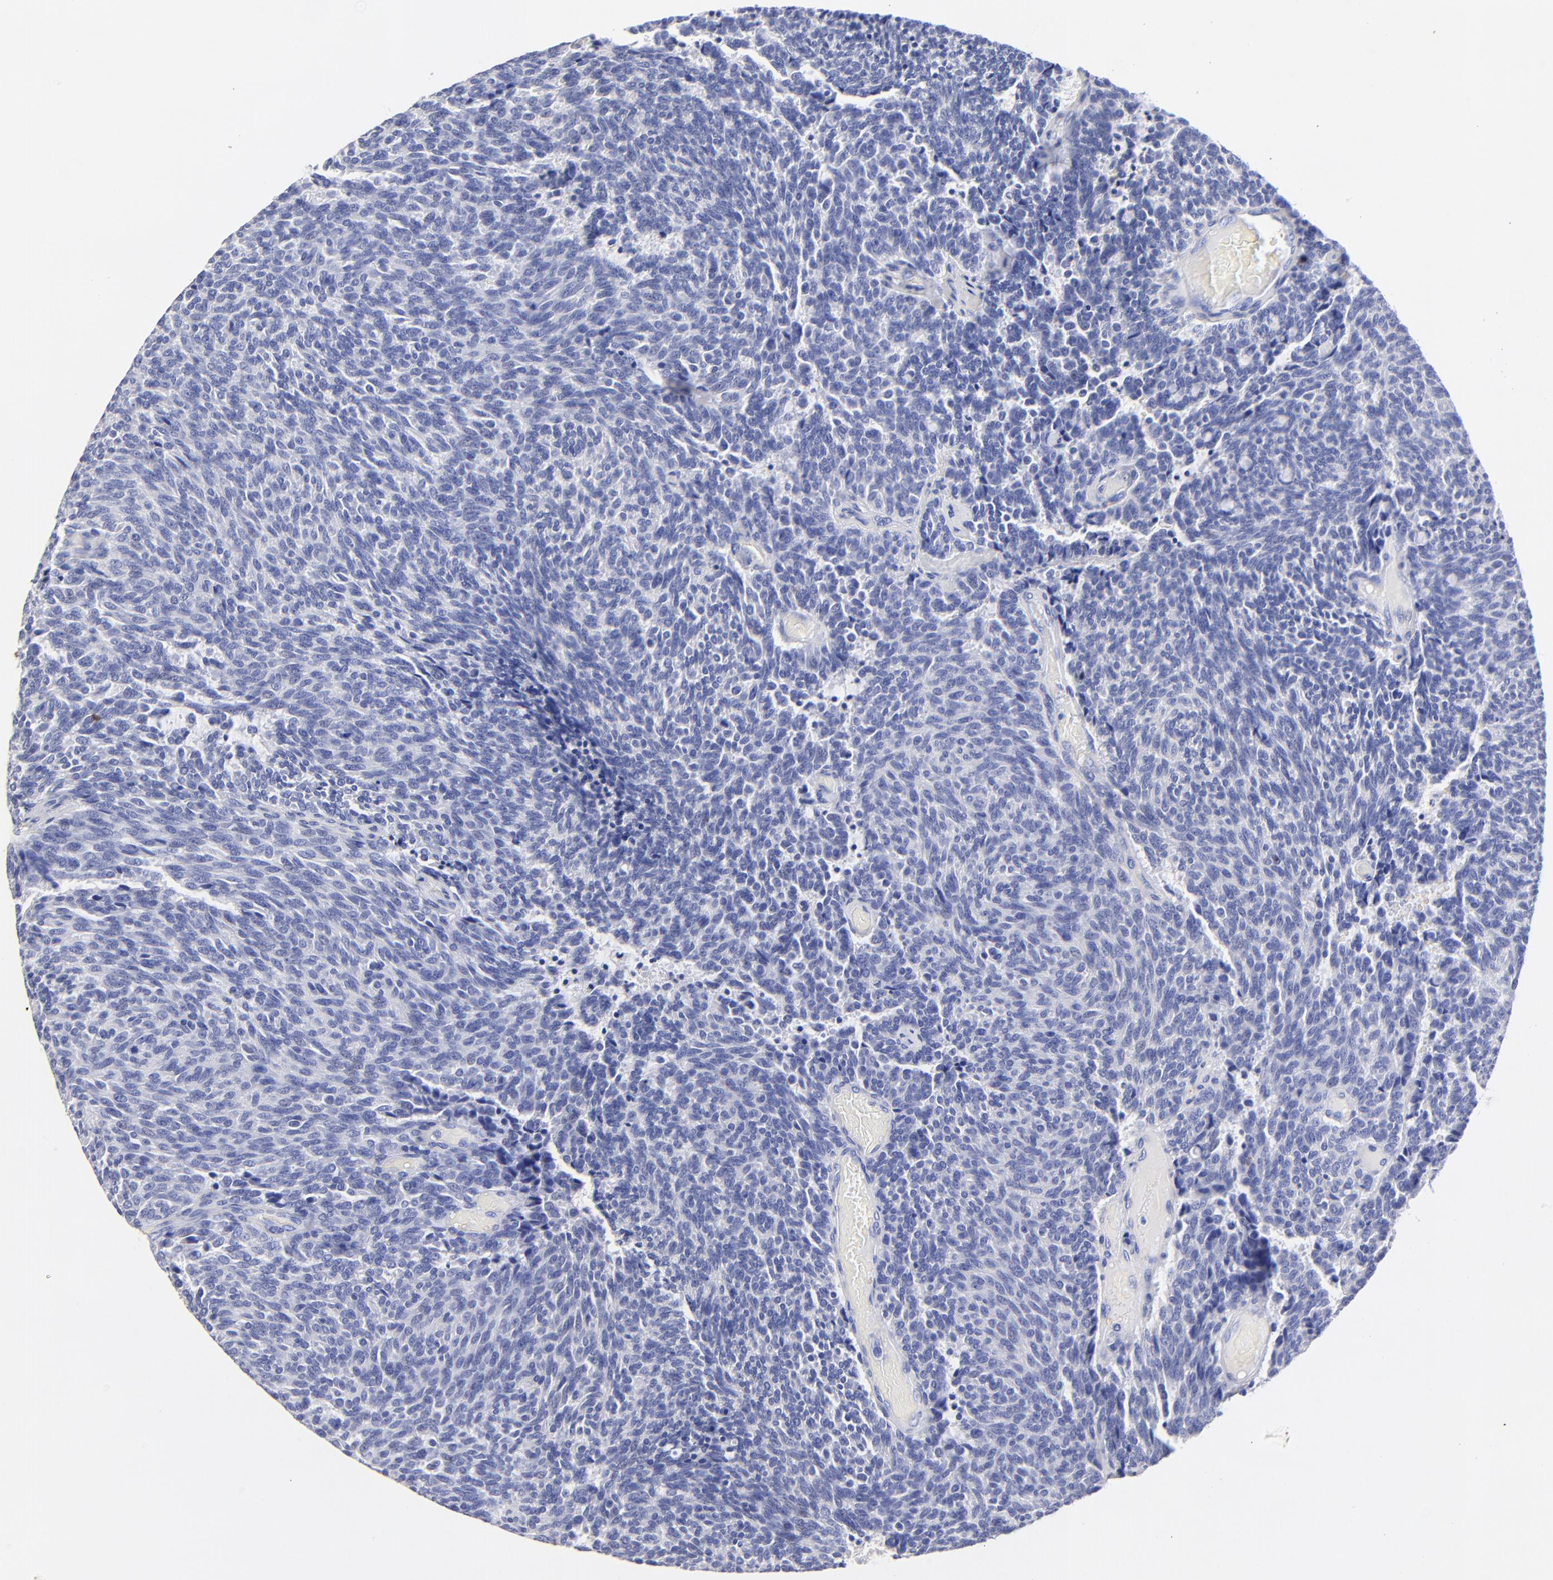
{"staining": {"intensity": "negative", "quantity": "none", "location": "none"}, "tissue": "carcinoid", "cell_type": "Tumor cells", "image_type": "cancer", "snomed": [{"axis": "morphology", "description": "Carcinoid, malignant, NOS"}, {"axis": "topography", "description": "Pancreas"}], "caption": "This is an IHC image of human carcinoid. There is no positivity in tumor cells.", "gene": "HORMAD2", "patient": {"sex": "female", "age": 54}}